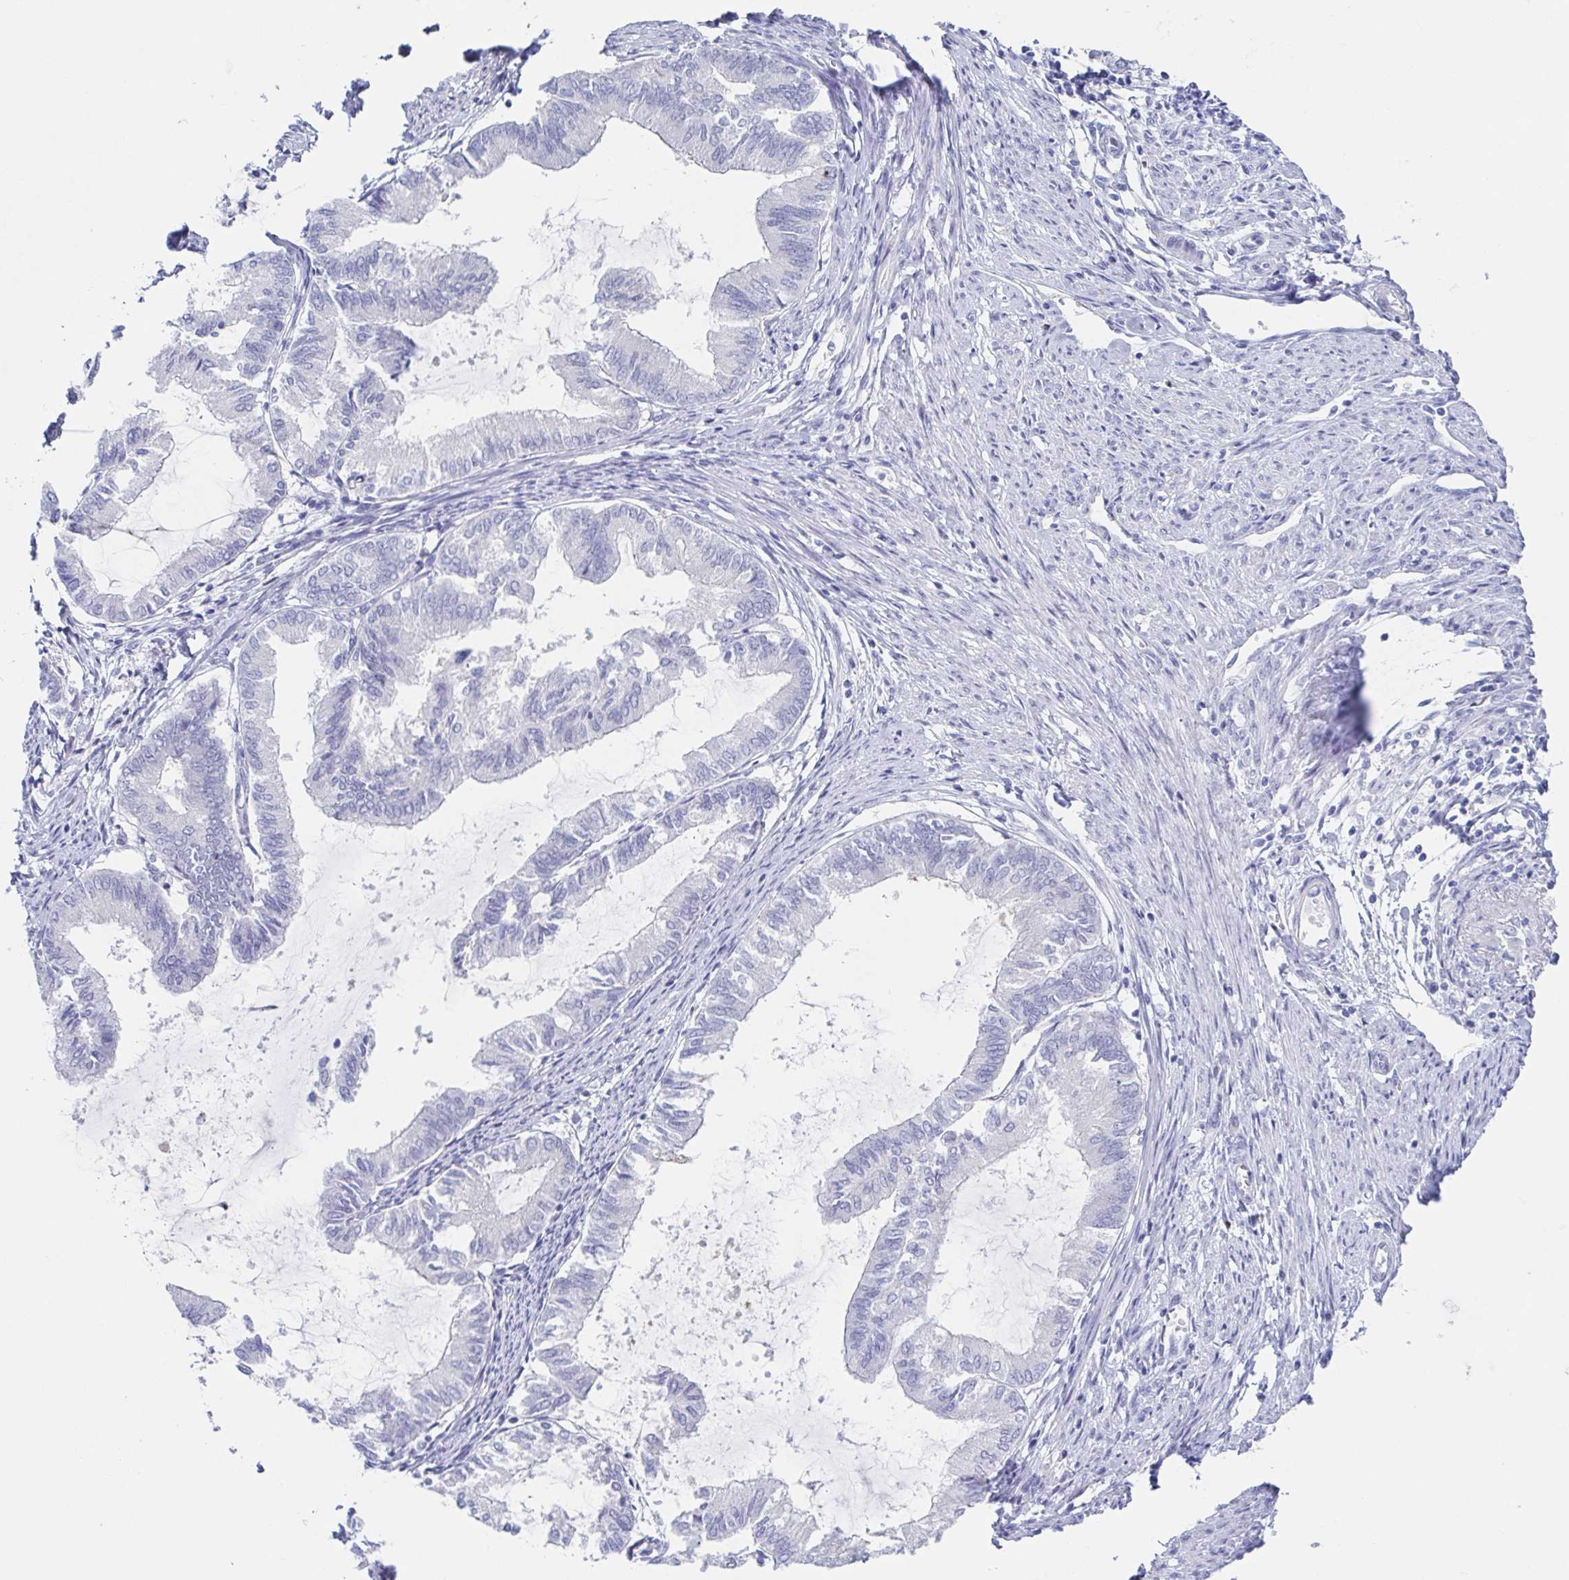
{"staining": {"intensity": "negative", "quantity": "none", "location": "none"}, "tissue": "endometrial cancer", "cell_type": "Tumor cells", "image_type": "cancer", "snomed": [{"axis": "morphology", "description": "Adenocarcinoma, NOS"}, {"axis": "topography", "description": "Endometrium"}], "caption": "The histopathology image shows no significant expression in tumor cells of adenocarcinoma (endometrial).", "gene": "HTR2A", "patient": {"sex": "female", "age": 86}}